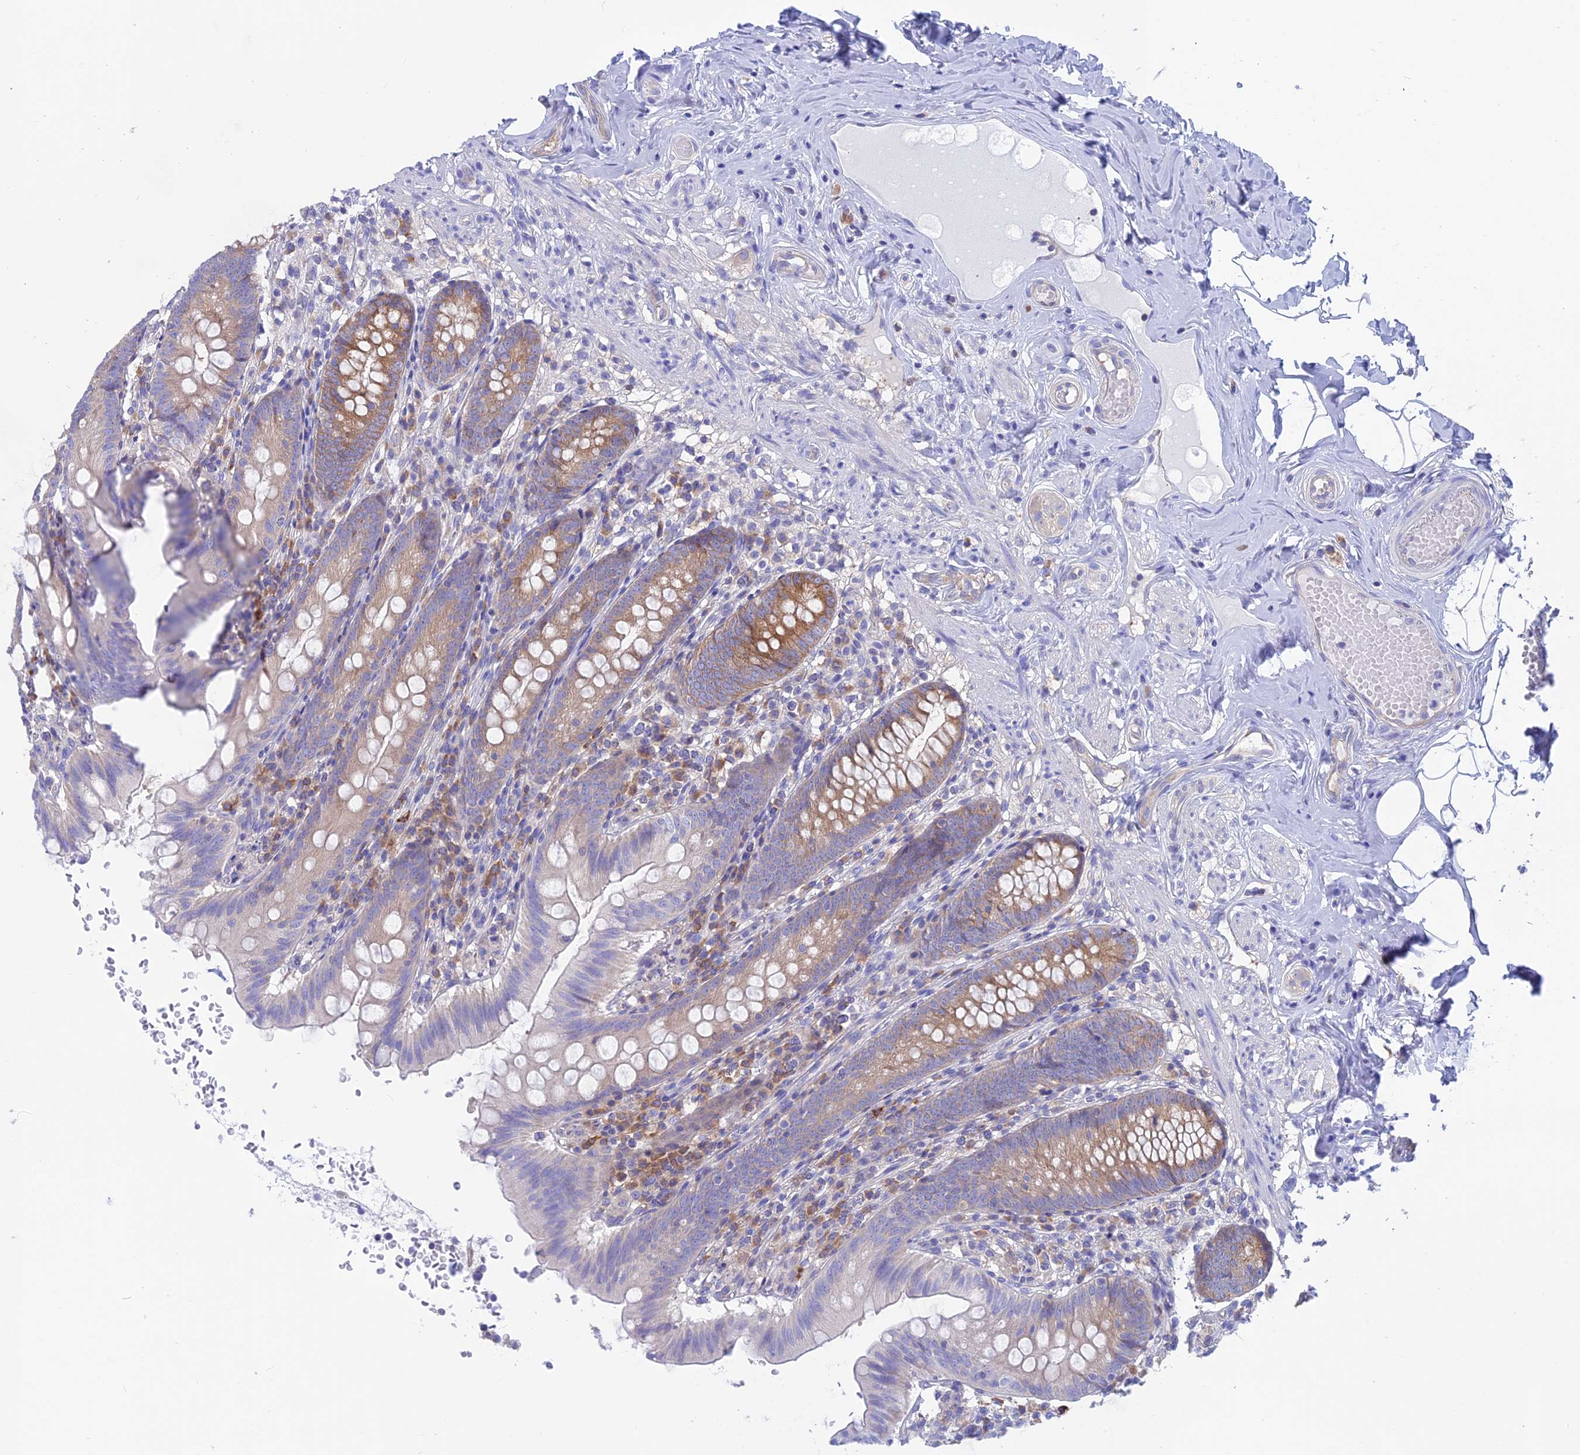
{"staining": {"intensity": "moderate", "quantity": "25%-75%", "location": "cytoplasmic/membranous"}, "tissue": "appendix", "cell_type": "Glandular cells", "image_type": "normal", "snomed": [{"axis": "morphology", "description": "Normal tissue, NOS"}, {"axis": "topography", "description": "Appendix"}], "caption": "DAB (3,3'-diaminobenzidine) immunohistochemical staining of normal human appendix shows moderate cytoplasmic/membranous protein staining in about 25%-75% of glandular cells.", "gene": "LZTFL1", "patient": {"sex": "male", "age": 55}}